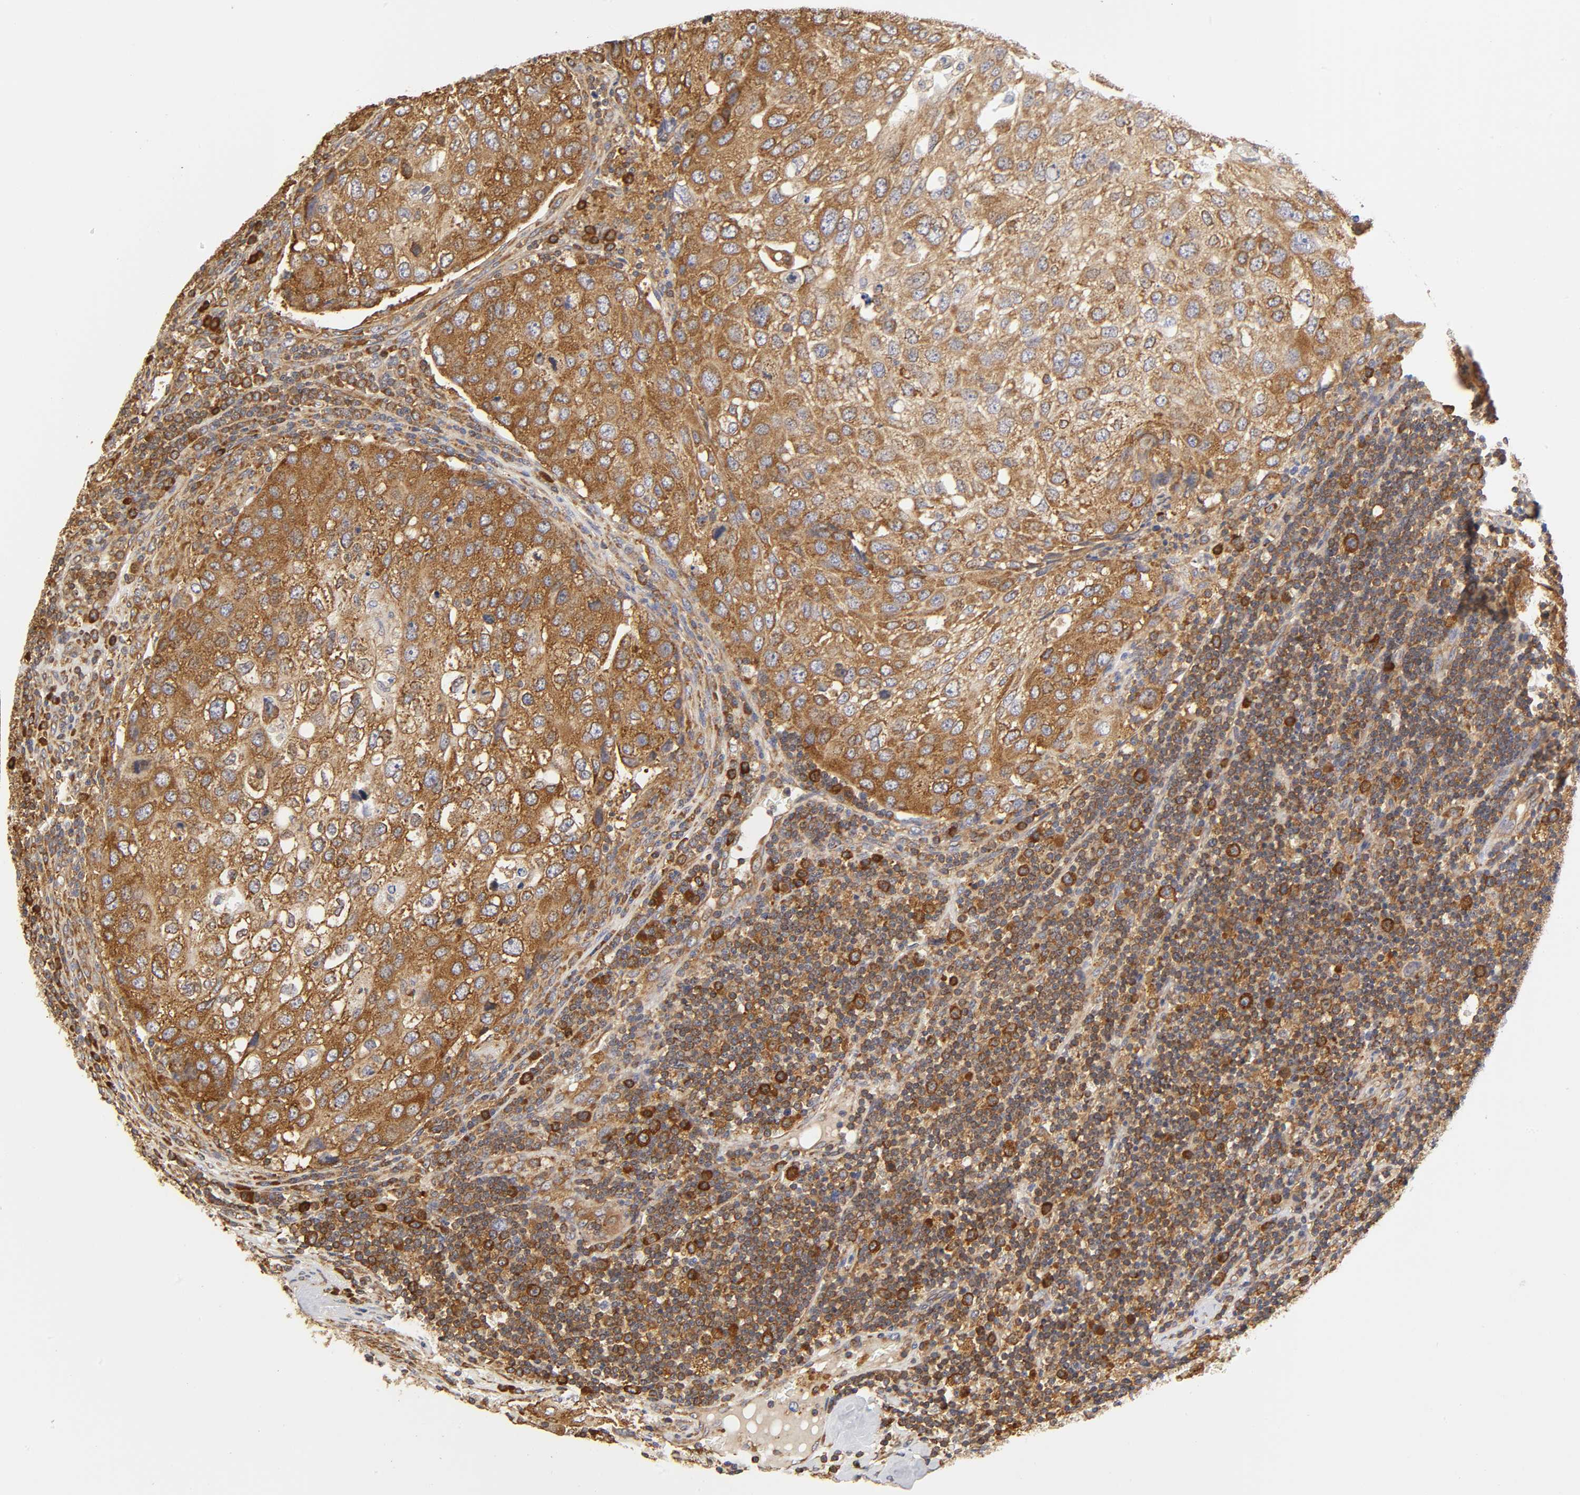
{"staining": {"intensity": "moderate", "quantity": ">75%", "location": "cytoplasmic/membranous"}, "tissue": "urothelial cancer", "cell_type": "Tumor cells", "image_type": "cancer", "snomed": [{"axis": "morphology", "description": "Urothelial carcinoma, High grade"}, {"axis": "topography", "description": "Lymph node"}, {"axis": "topography", "description": "Urinary bladder"}], "caption": "This is an image of immunohistochemistry (IHC) staining of urothelial carcinoma (high-grade), which shows moderate staining in the cytoplasmic/membranous of tumor cells.", "gene": "RPL14", "patient": {"sex": "male", "age": 51}}